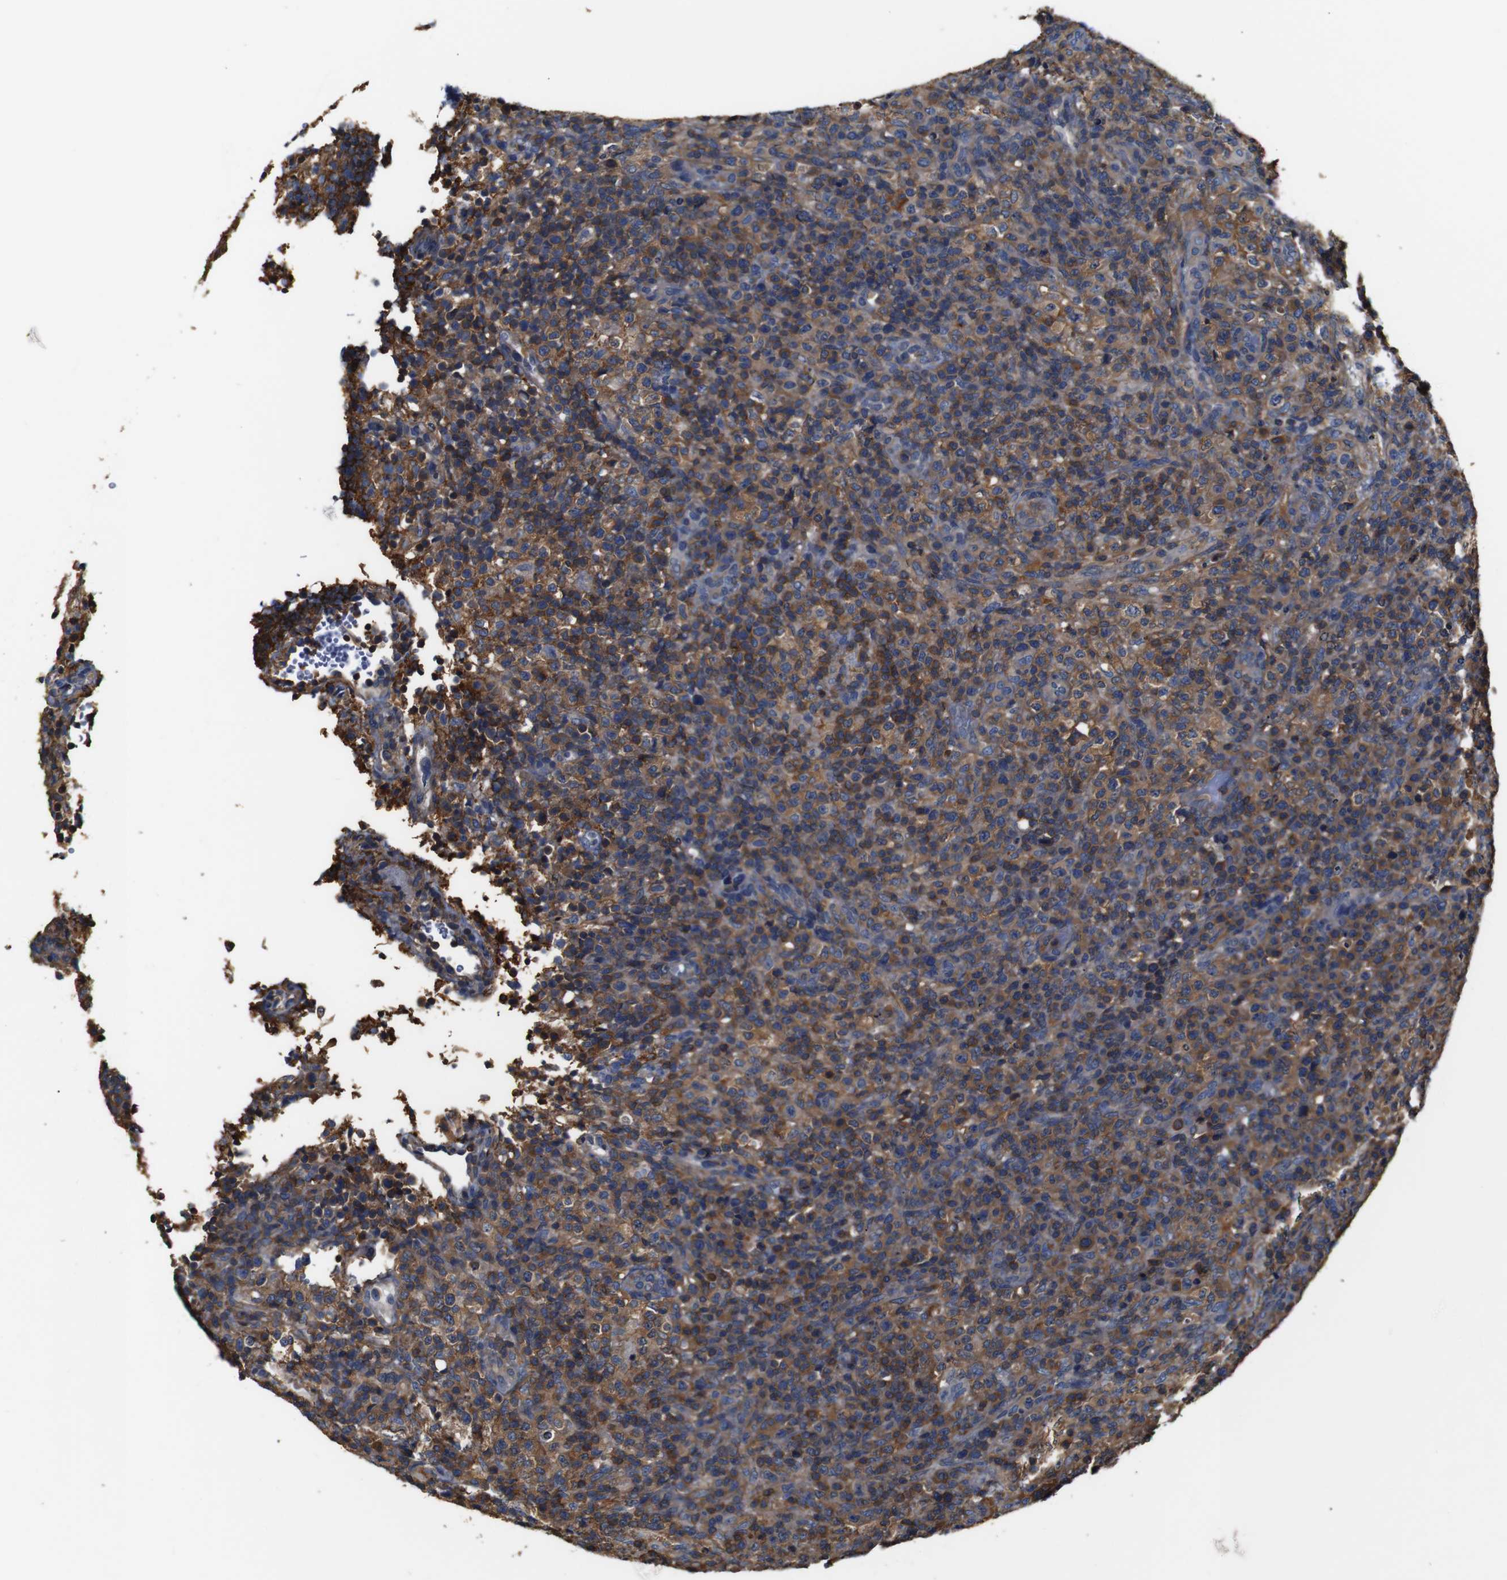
{"staining": {"intensity": "moderate", "quantity": ">75%", "location": "cytoplasmic/membranous"}, "tissue": "lymphoma", "cell_type": "Tumor cells", "image_type": "cancer", "snomed": [{"axis": "morphology", "description": "Malignant lymphoma, non-Hodgkin's type, High grade"}, {"axis": "topography", "description": "Lymph node"}], "caption": "Lymphoma tissue displays moderate cytoplasmic/membranous positivity in approximately >75% of tumor cells, visualized by immunohistochemistry.", "gene": "PI4KA", "patient": {"sex": "female", "age": 76}}